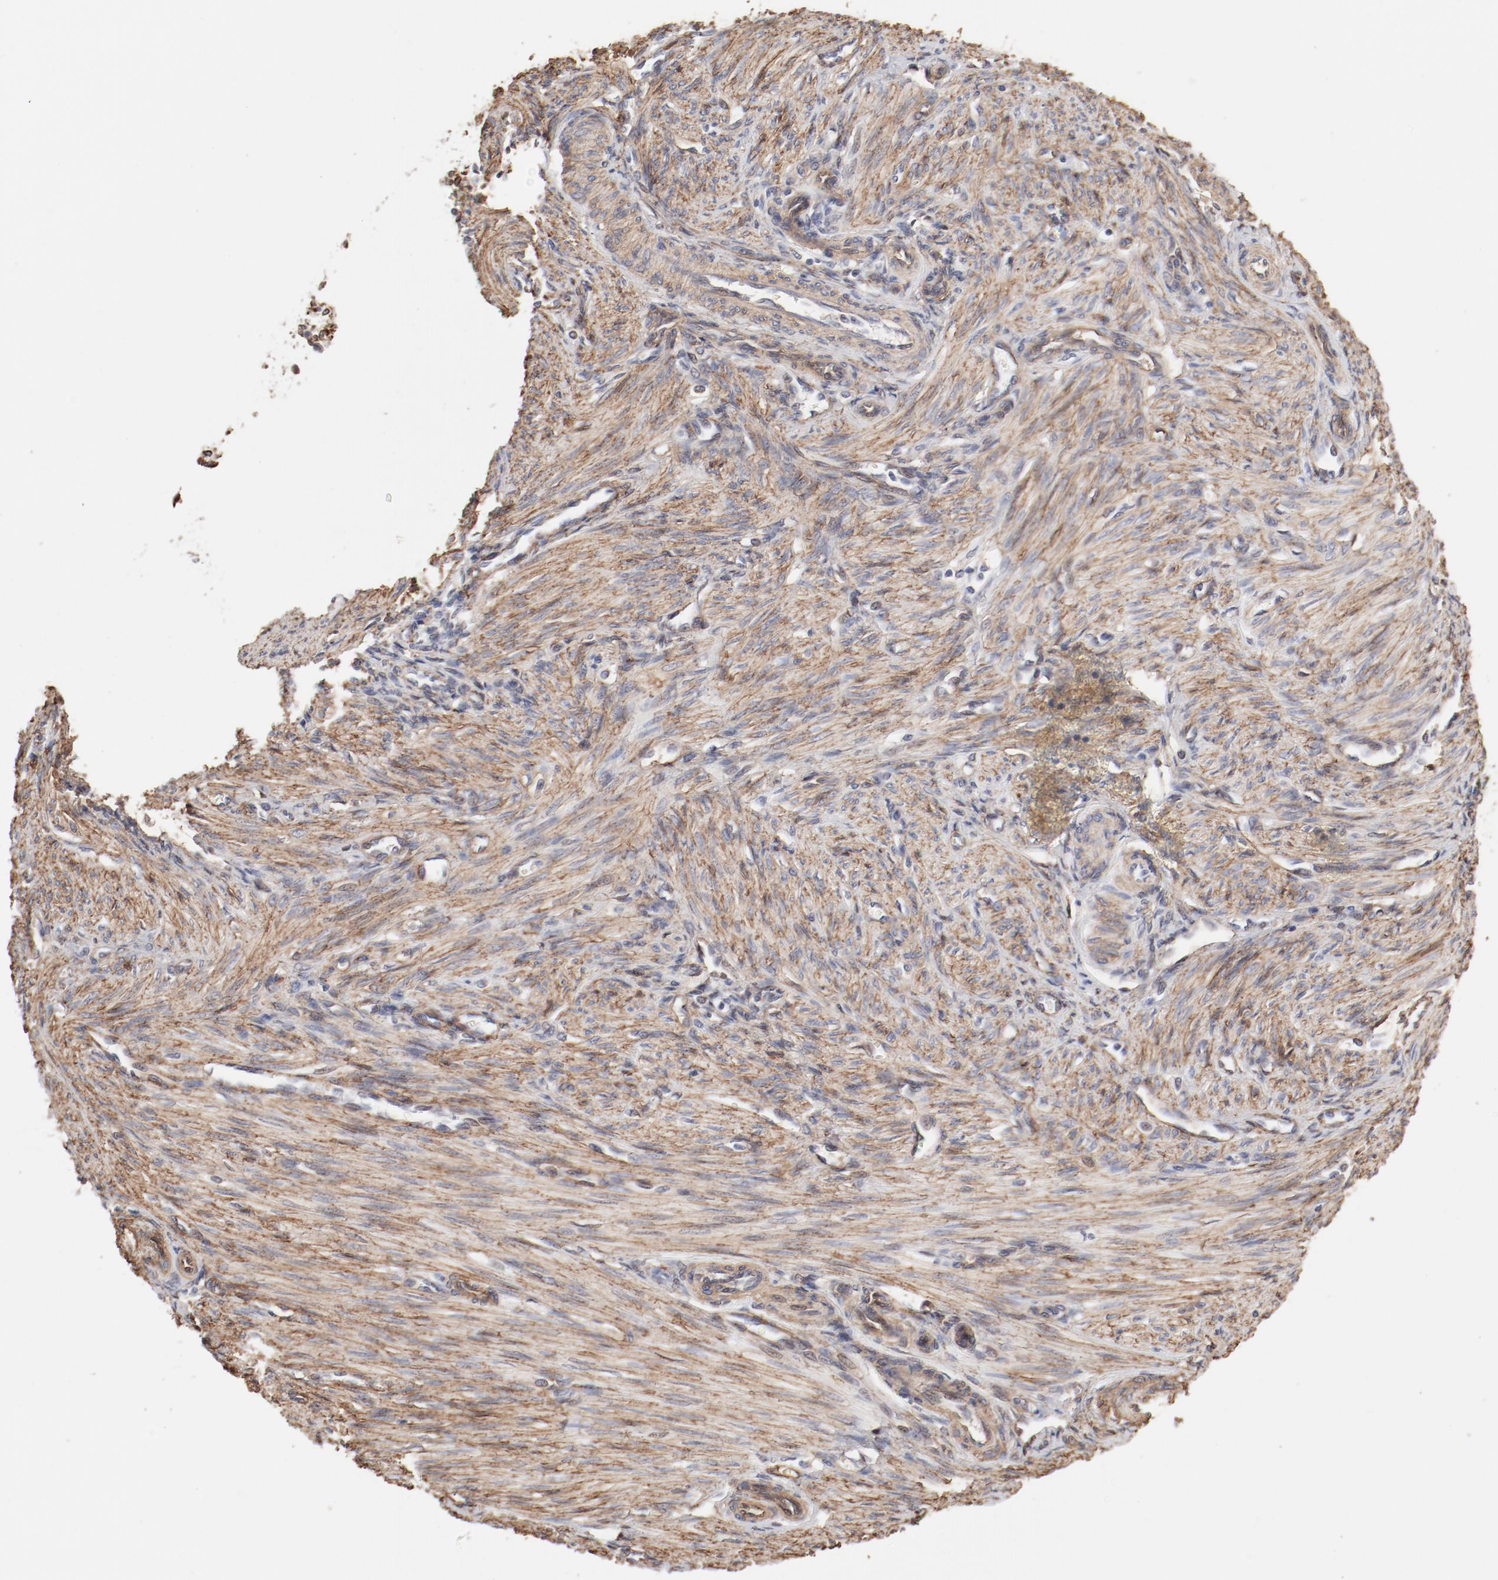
{"staining": {"intensity": "moderate", "quantity": ">75%", "location": "cytoplasmic/membranous"}, "tissue": "endometrium", "cell_type": "Cells in endometrial stroma", "image_type": "normal", "snomed": [{"axis": "morphology", "description": "Normal tissue, NOS"}, {"axis": "topography", "description": "Endometrium"}], "caption": "Moderate cytoplasmic/membranous protein positivity is appreciated in approximately >75% of cells in endometrial stroma in endometrium. The protein is stained brown, and the nuclei are stained in blue (DAB (3,3'-diaminobenzidine) IHC with brightfield microscopy, high magnification).", "gene": "MAGED4B", "patient": {"sex": "female", "age": 27}}